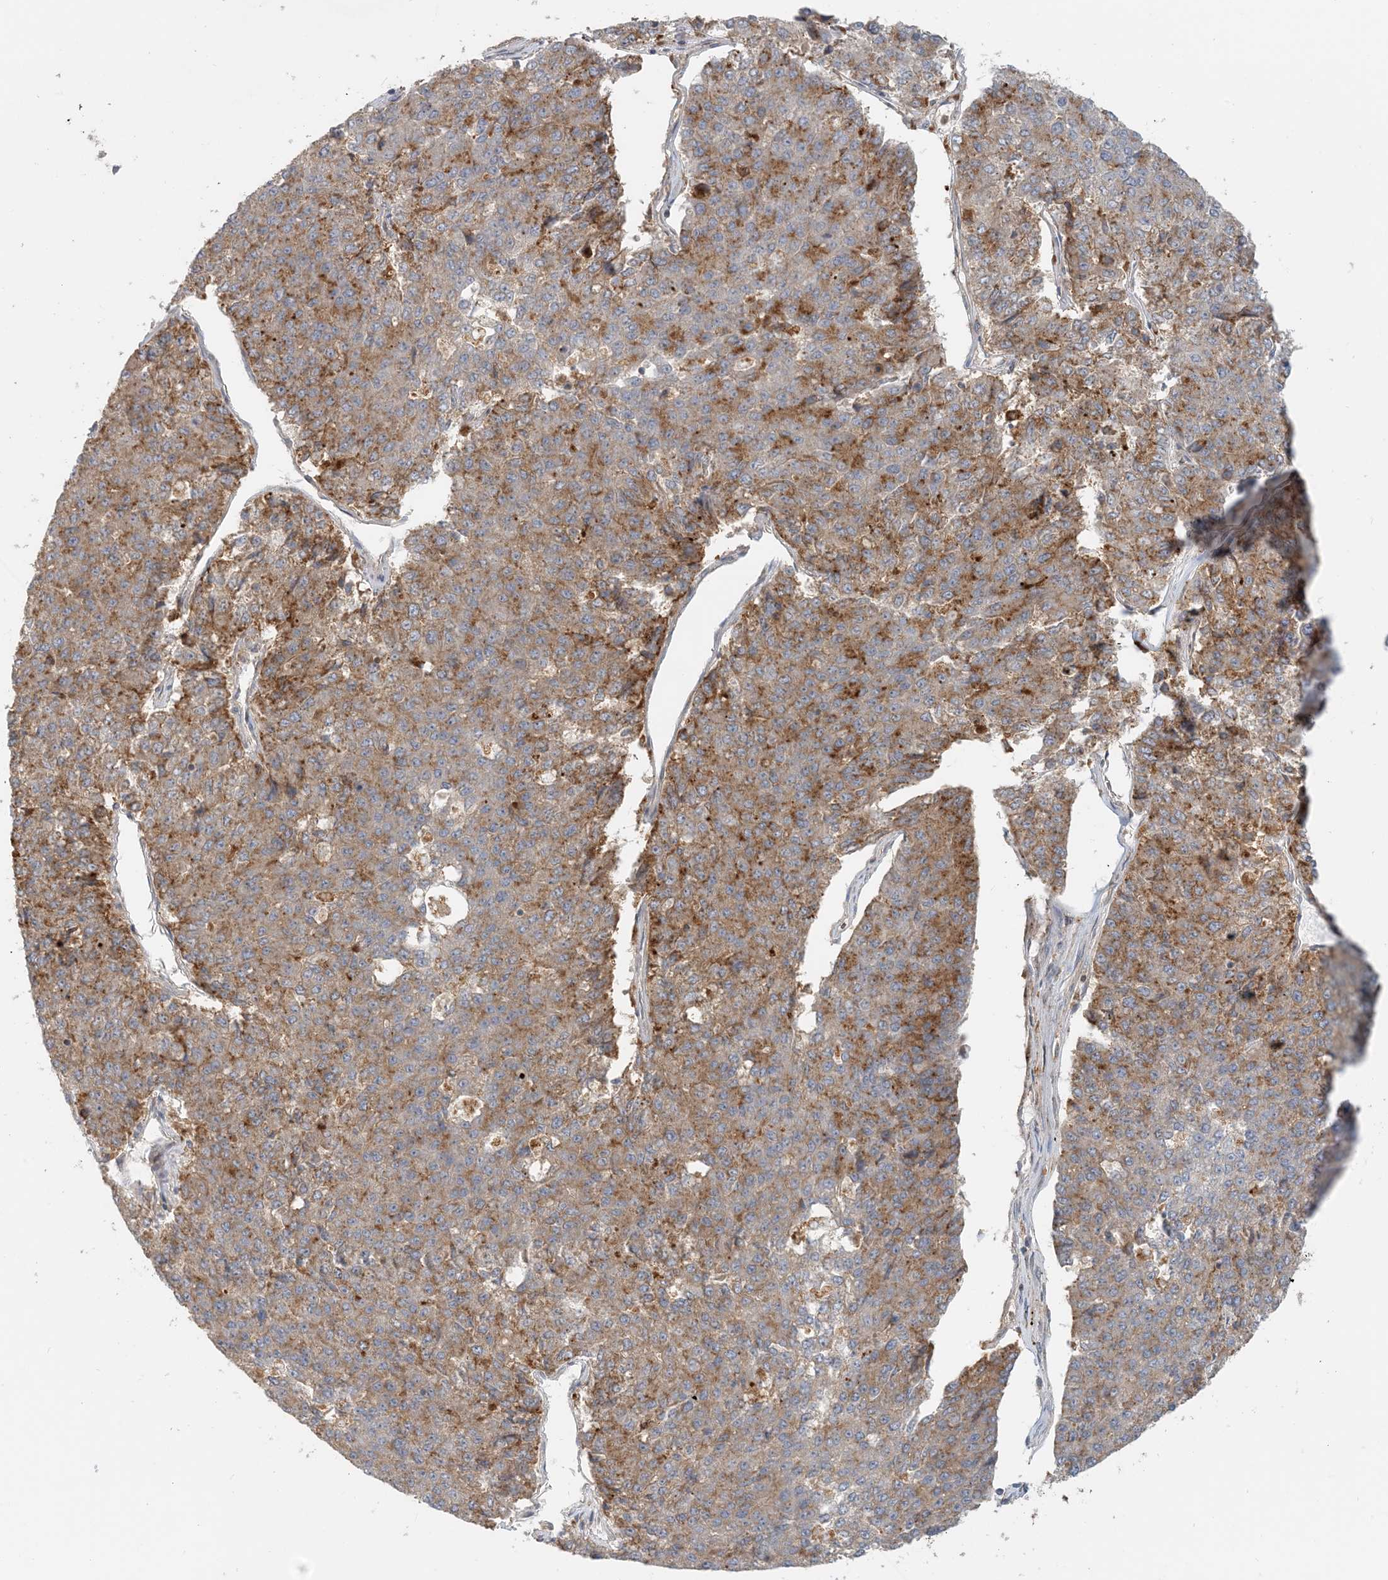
{"staining": {"intensity": "moderate", "quantity": ">75%", "location": "cytoplasmic/membranous"}, "tissue": "pancreatic cancer", "cell_type": "Tumor cells", "image_type": "cancer", "snomed": [{"axis": "morphology", "description": "Adenocarcinoma, NOS"}, {"axis": "topography", "description": "Pancreas"}], "caption": "Tumor cells show medium levels of moderate cytoplasmic/membranous expression in approximately >75% of cells in human pancreatic adenocarcinoma.", "gene": "SPPL2A", "patient": {"sex": "male", "age": 50}}